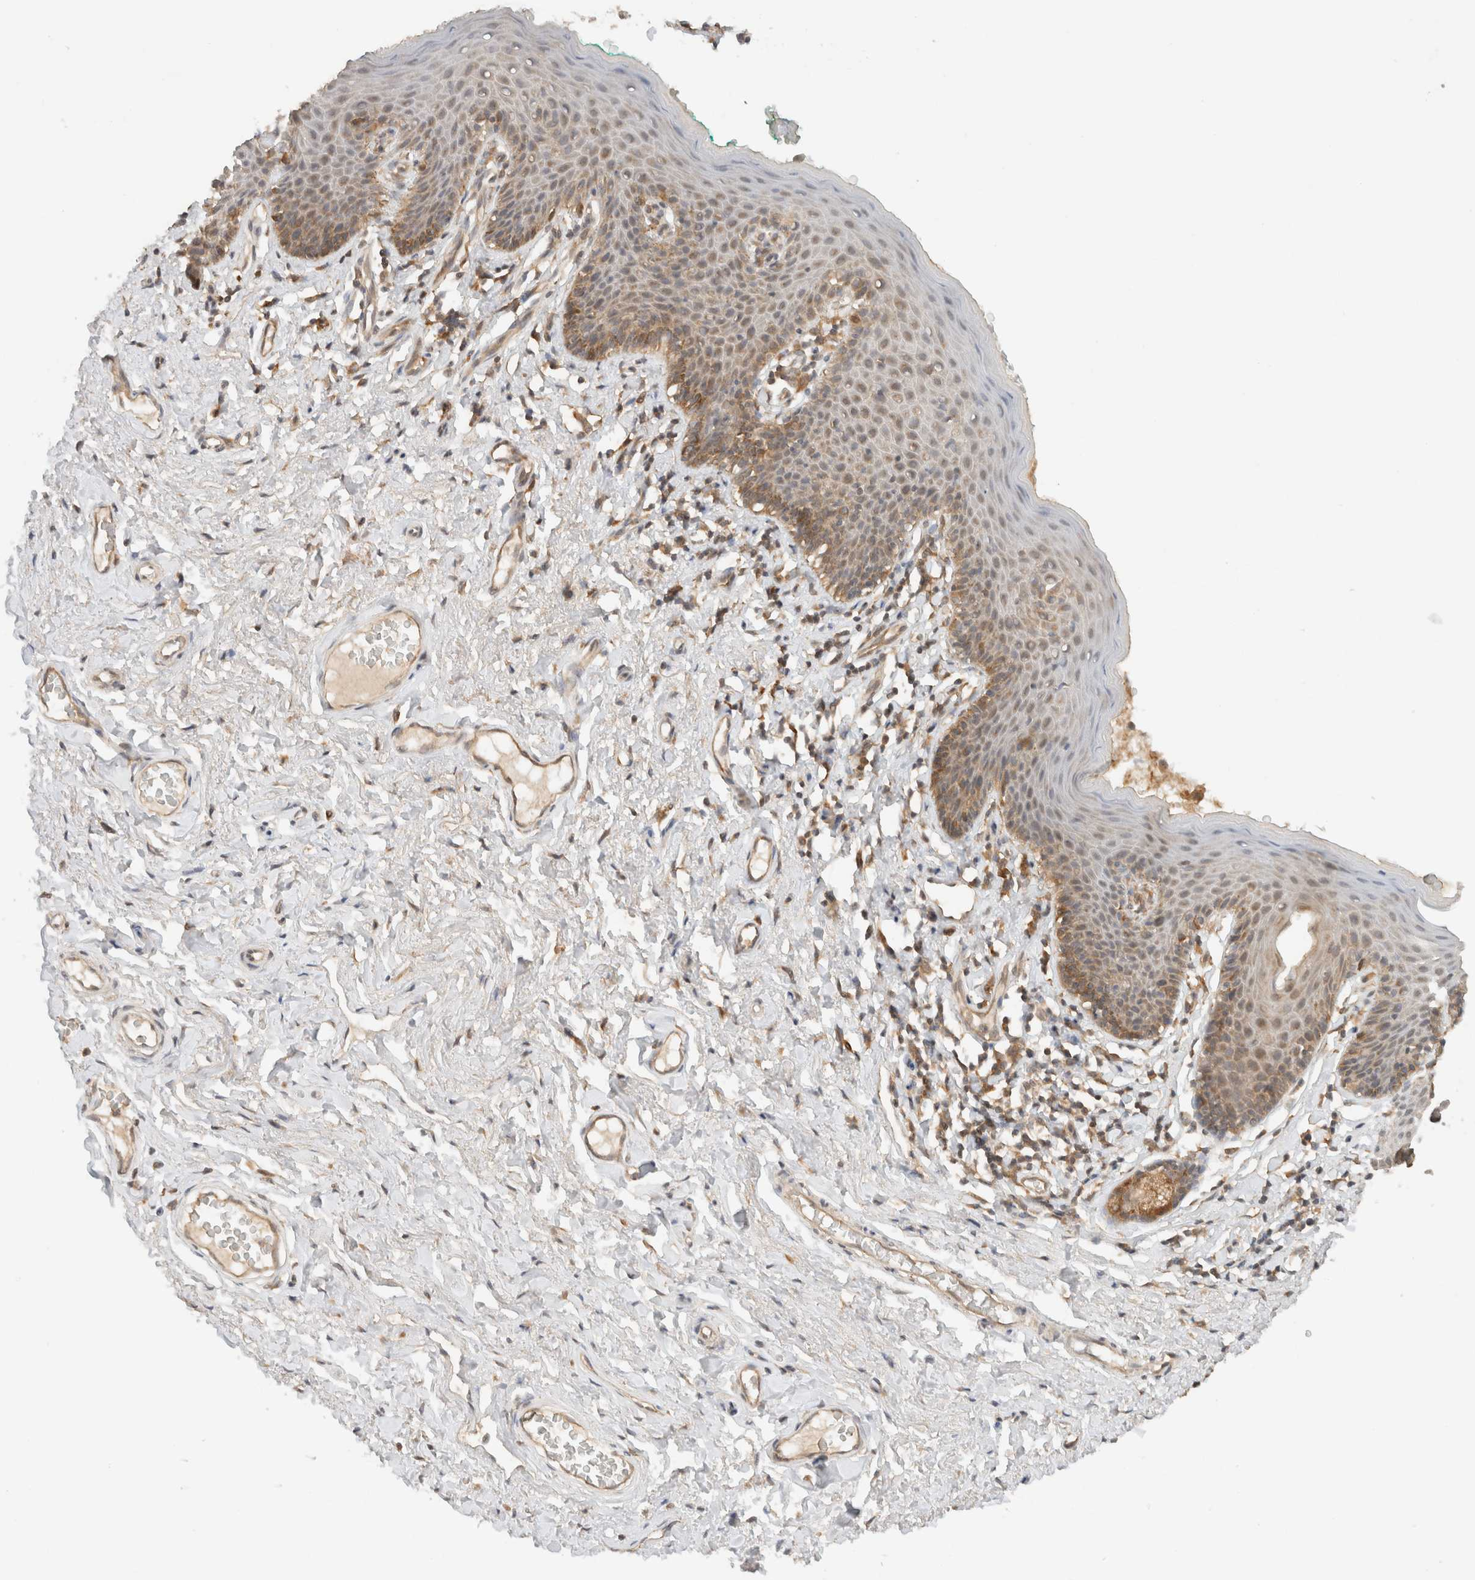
{"staining": {"intensity": "moderate", "quantity": ">75%", "location": "cytoplasmic/membranous,nuclear"}, "tissue": "skin", "cell_type": "Epidermal cells", "image_type": "normal", "snomed": [{"axis": "morphology", "description": "Normal tissue, NOS"}, {"axis": "topography", "description": "Vulva"}], "caption": "Immunohistochemical staining of unremarkable human skin displays moderate cytoplasmic/membranous,nuclear protein staining in approximately >75% of epidermal cells. The protein is shown in brown color, while the nuclei are stained blue.", "gene": "ARFGEF2", "patient": {"sex": "female", "age": 66}}